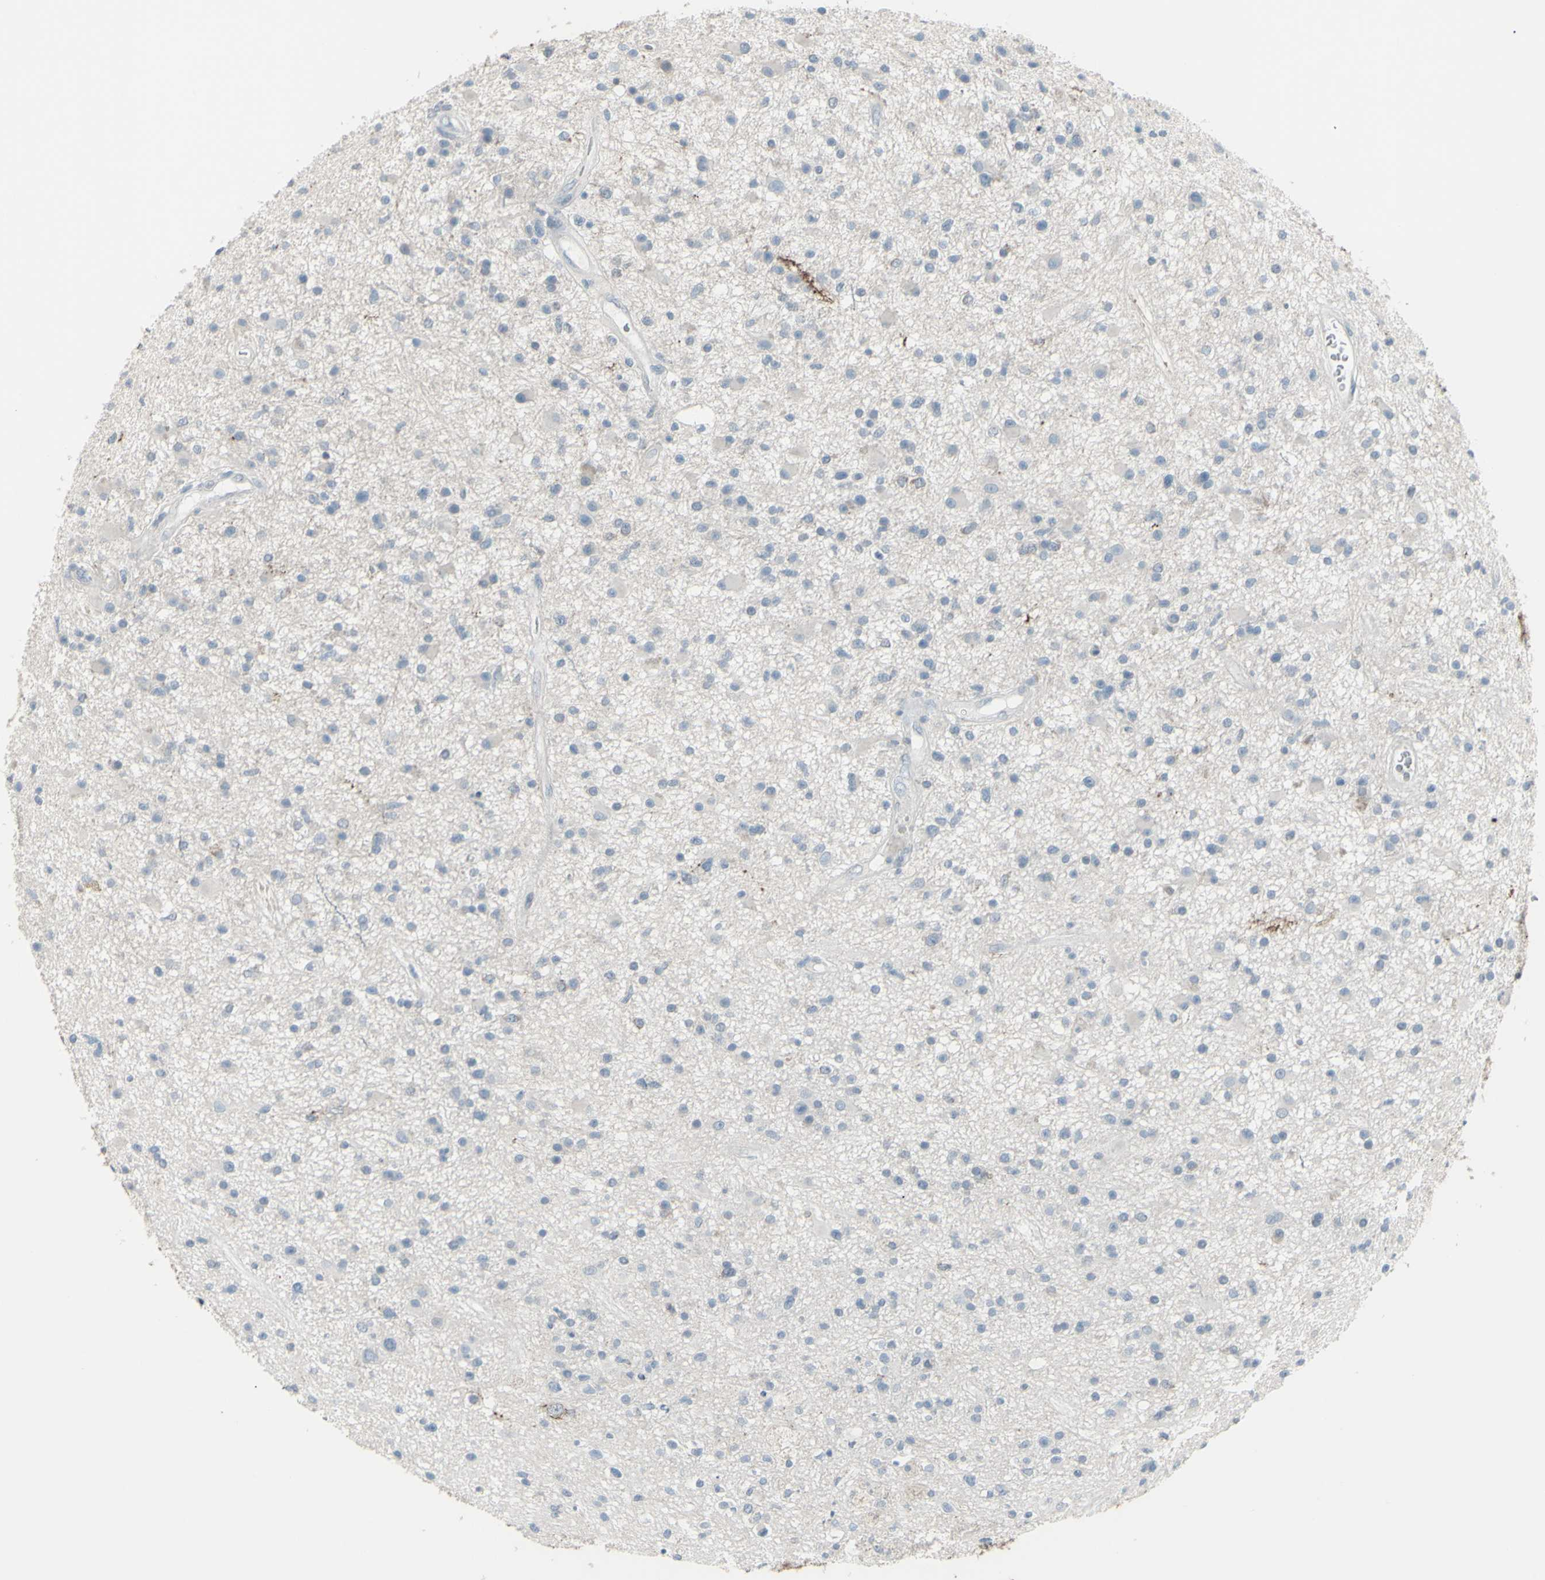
{"staining": {"intensity": "weak", "quantity": "<25%", "location": "cytoplasmic/membranous"}, "tissue": "glioma", "cell_type": "Tumor cells", "image_type": "cancer", "snomed": [{"axis": "morphology", "description": "Glioma, malignant, High grade"}, {"axis": "topography", "description": "Brain"}], "caption": "DAB (3,3'-diaminobenzidine) immunohistochemical staining of glioma reveals no significant expression in tumor cells.", "gene": "RAB3A", "patient": {"sex": "male", "age": 33}}